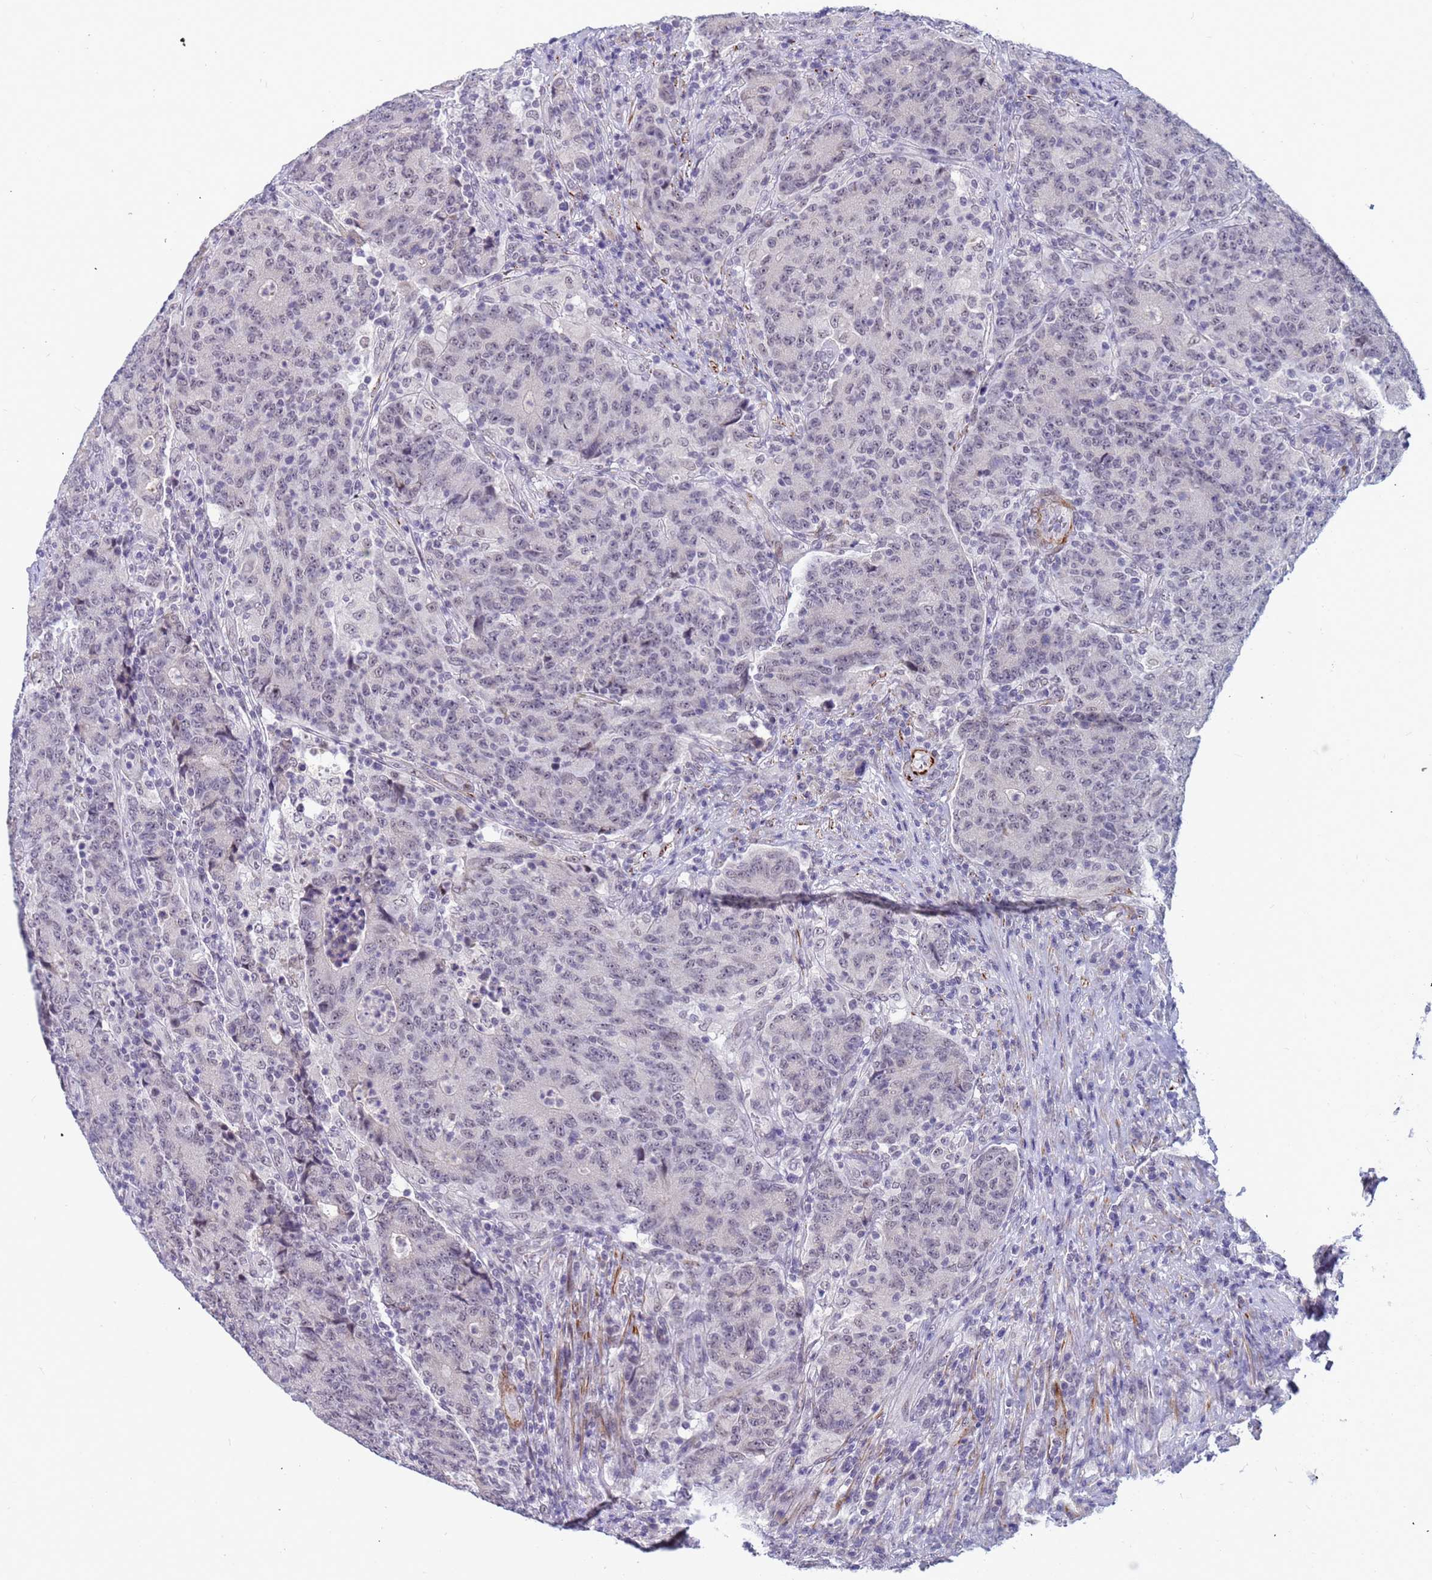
{"staining": {"intensity": "weak", "quantity": "25%-75%", "location": "nuclear"}, "tissue": "colorectal cancer", "cell_type": "Tumor cells", "image_type": "cancer", "snomed": [{"axis": "morphology", "description": "Adenocarcinoma, NOS"}, {"axis": "topography", "description": "Colon"}], "caption": "Weak nuclear positivity is identified in approximately 25%-75% of tumor cells in adenocarcinoma (colorectal).", "gene": "CXorf65", "patient": {"sex": "female", "age": 75}}